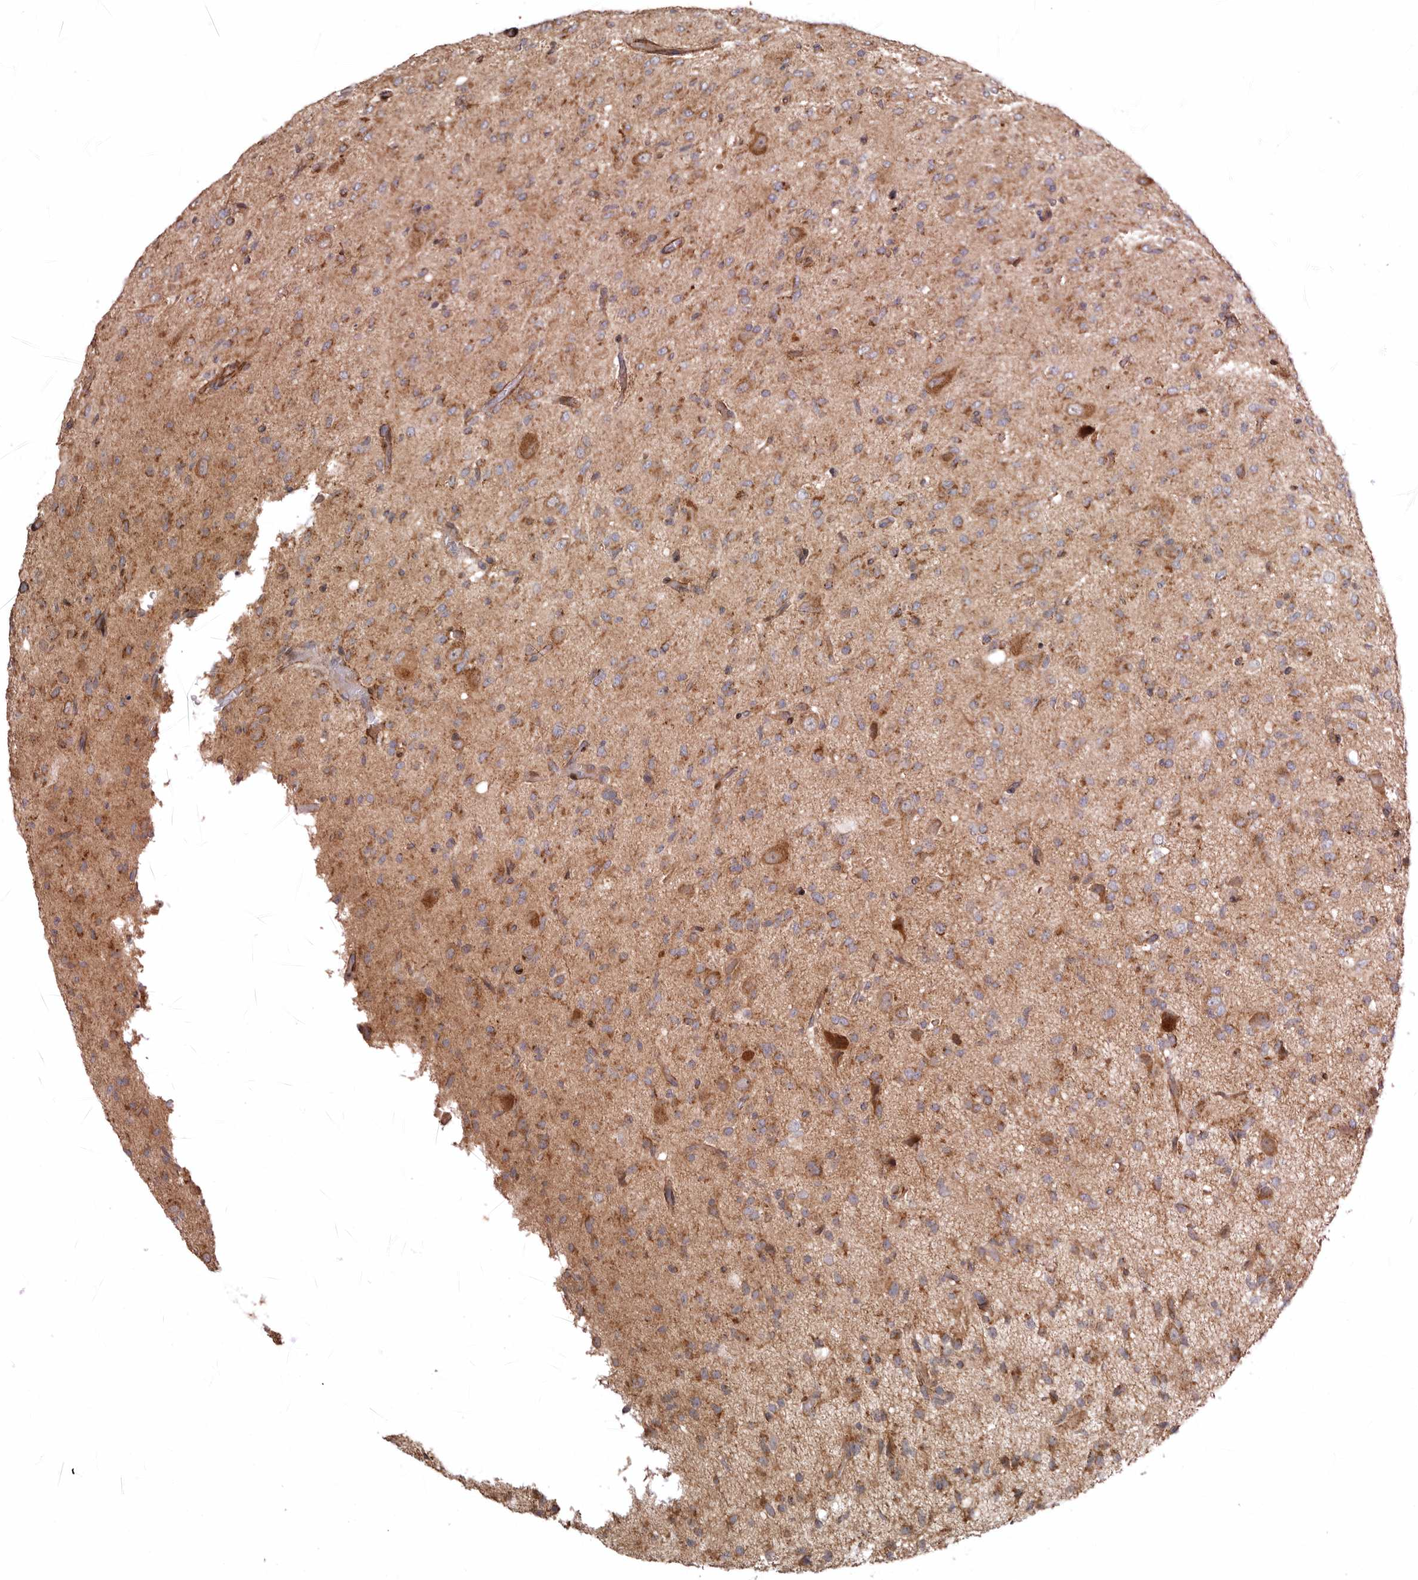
{"staining": {"intensity": "moderate", "quantity": ">75%", "location": "cytoplasmic/membranous"}, "tissue": "glioma", "cell_type": "Tumor cells", "image_type": "cancer", "snomed": [{"axis": "morphology", "description": "Glioma, malignant, High grade"}, {"axis": "topography", "description": "Brain"}], "caption": "Moderate cytoplasmic/membranous staining is identified in approximately >75% of tumor cells in glioma.", "gene": "PROKR1", "patient": {"sex": "female", "age": 59}}